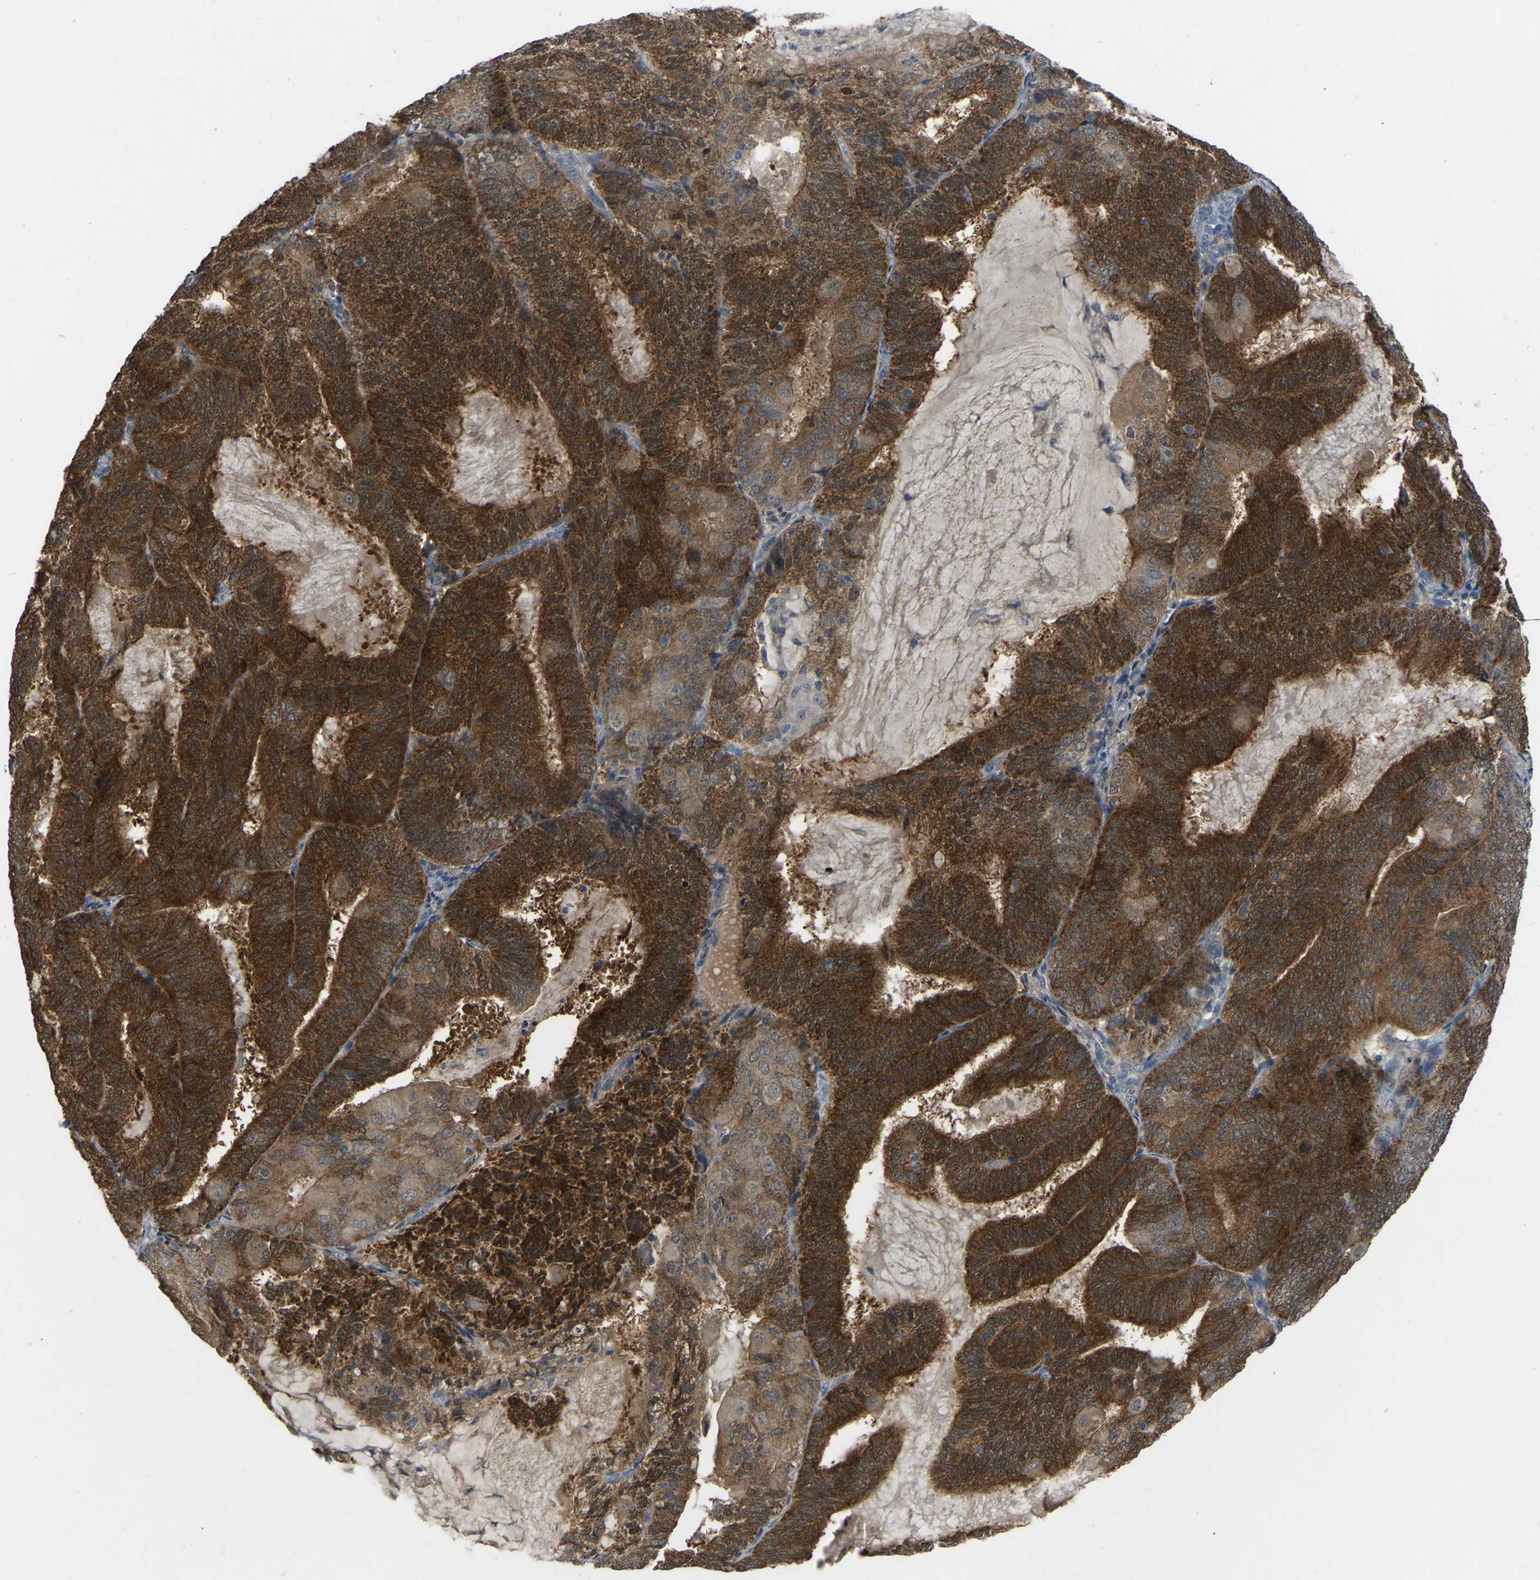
{"staining": {"intensity": "moderate", "quantity": ">75%", "location": "cytoplasmic/membranous"}, "tissue": "endometrial cancer", "cell_type": "Tumor cells", "image_type": "cancer", "snomed": [{"axis": "morphology", "description": "Adenocarcinoma, NOS"}, {"axis": "topography", "description": "Endometrium"}], "caption": "The immunohistochemical stain labels moderate cytoplasmic/membranous staining in tumor cells of endometrial cancer (adenocarcinoma) tissue. (IHC, brightfield microscopy, high magnification).", "gene": "FHIT", "patient": {"sex": "female", "age": 81}}